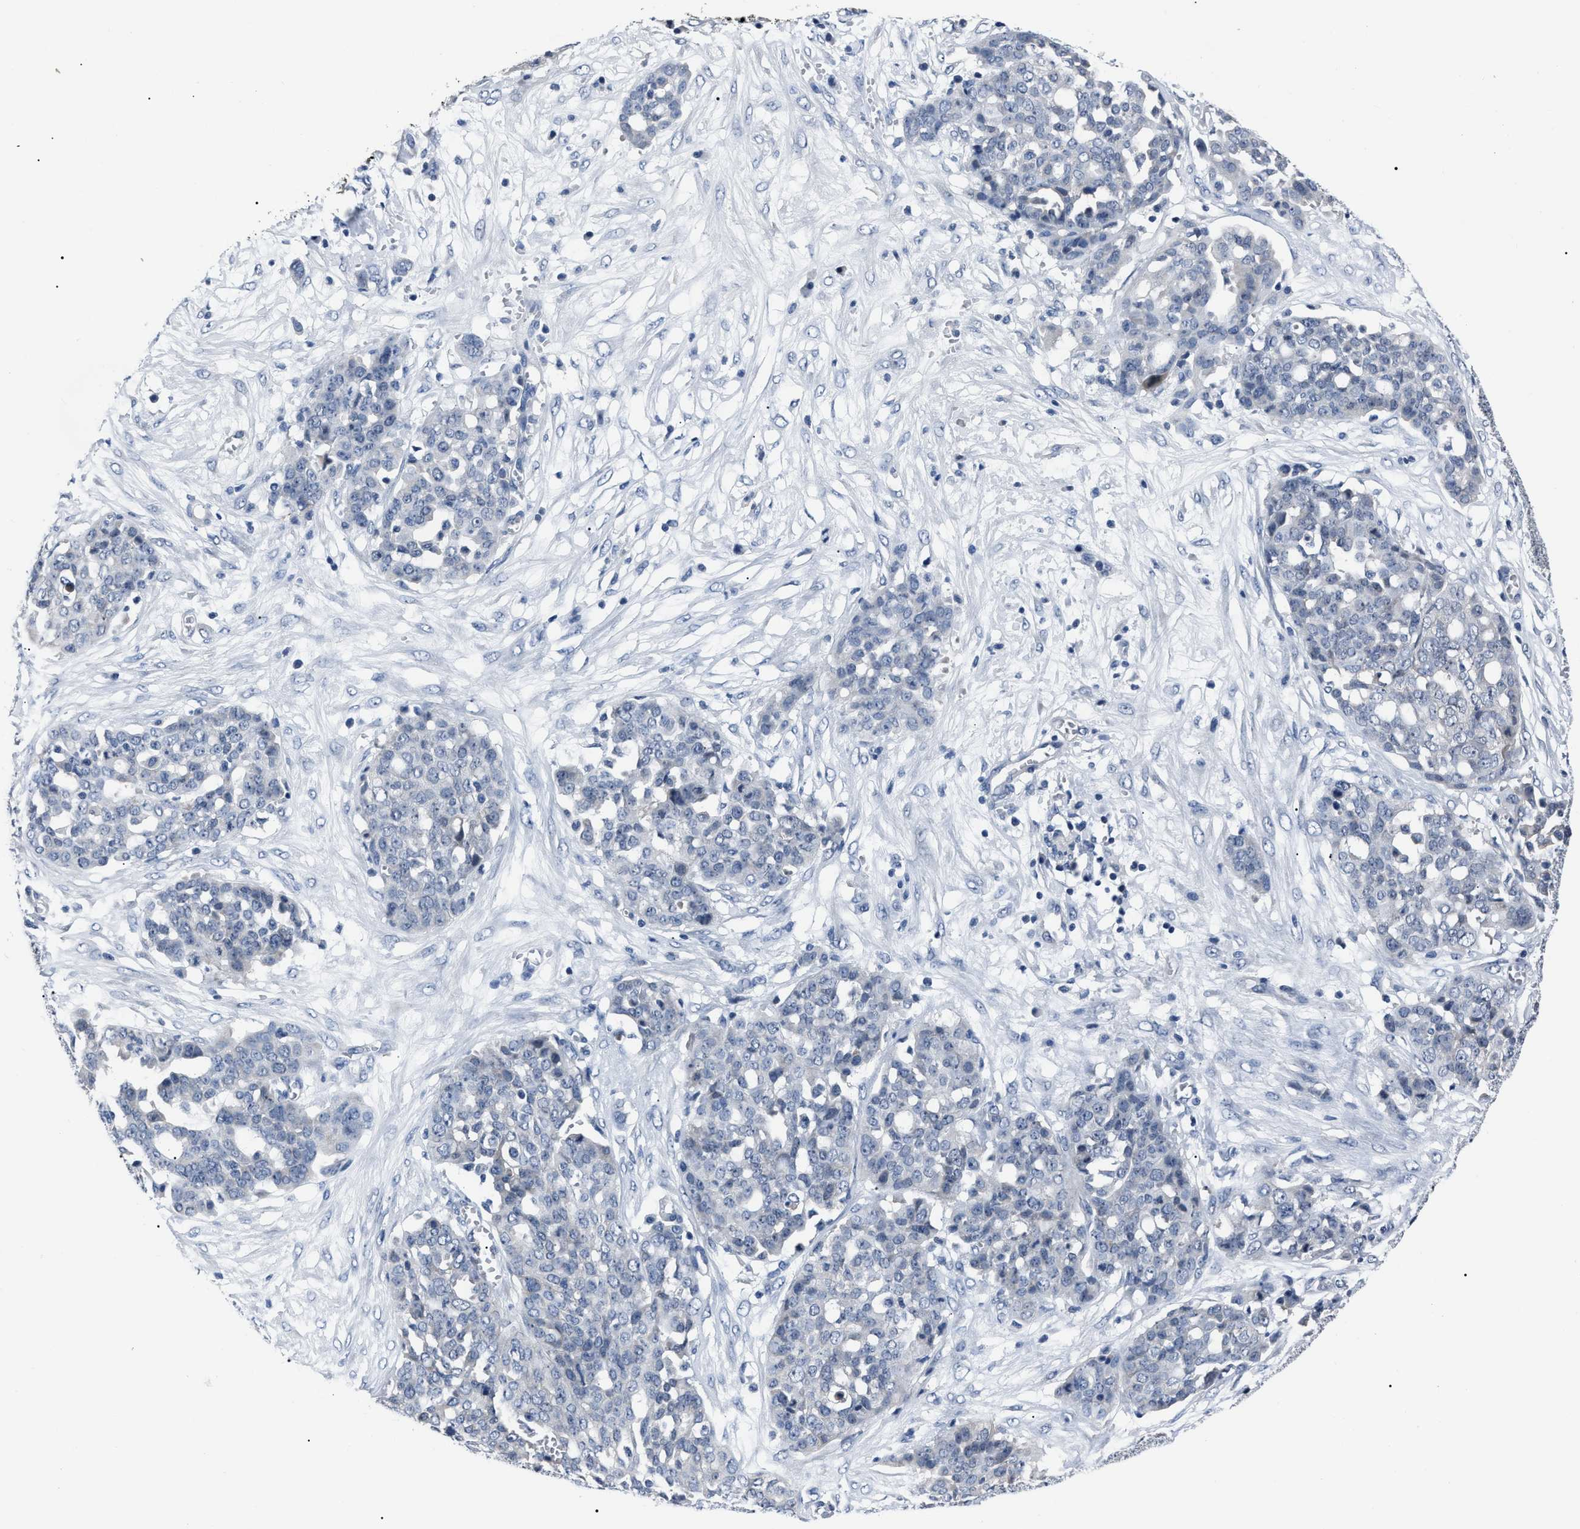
{"staining": {"intensity": "negative", "quantity": "none", "location": "none"}, "tissue": "ovarian cancer", "cell_type": "Tumor cells", "image_type": "cancer", "snomed": [{"axis": "morphology", "description": "Cystadenocarcinoma, serous, NOS"}, {"axis": "topography", "description": "Soft tissue"}, {"axis": "topography", "description": "Ovary"}], "caption": "An immunohistochemistry micrograph of ovarian cancer is shown. There is no staining in tumor cells of ovarian cancer. (DAB immunohistochemistry, high magnification).", "gene": "LRWD1", "patient": {"sex": "female", "age": 57}}